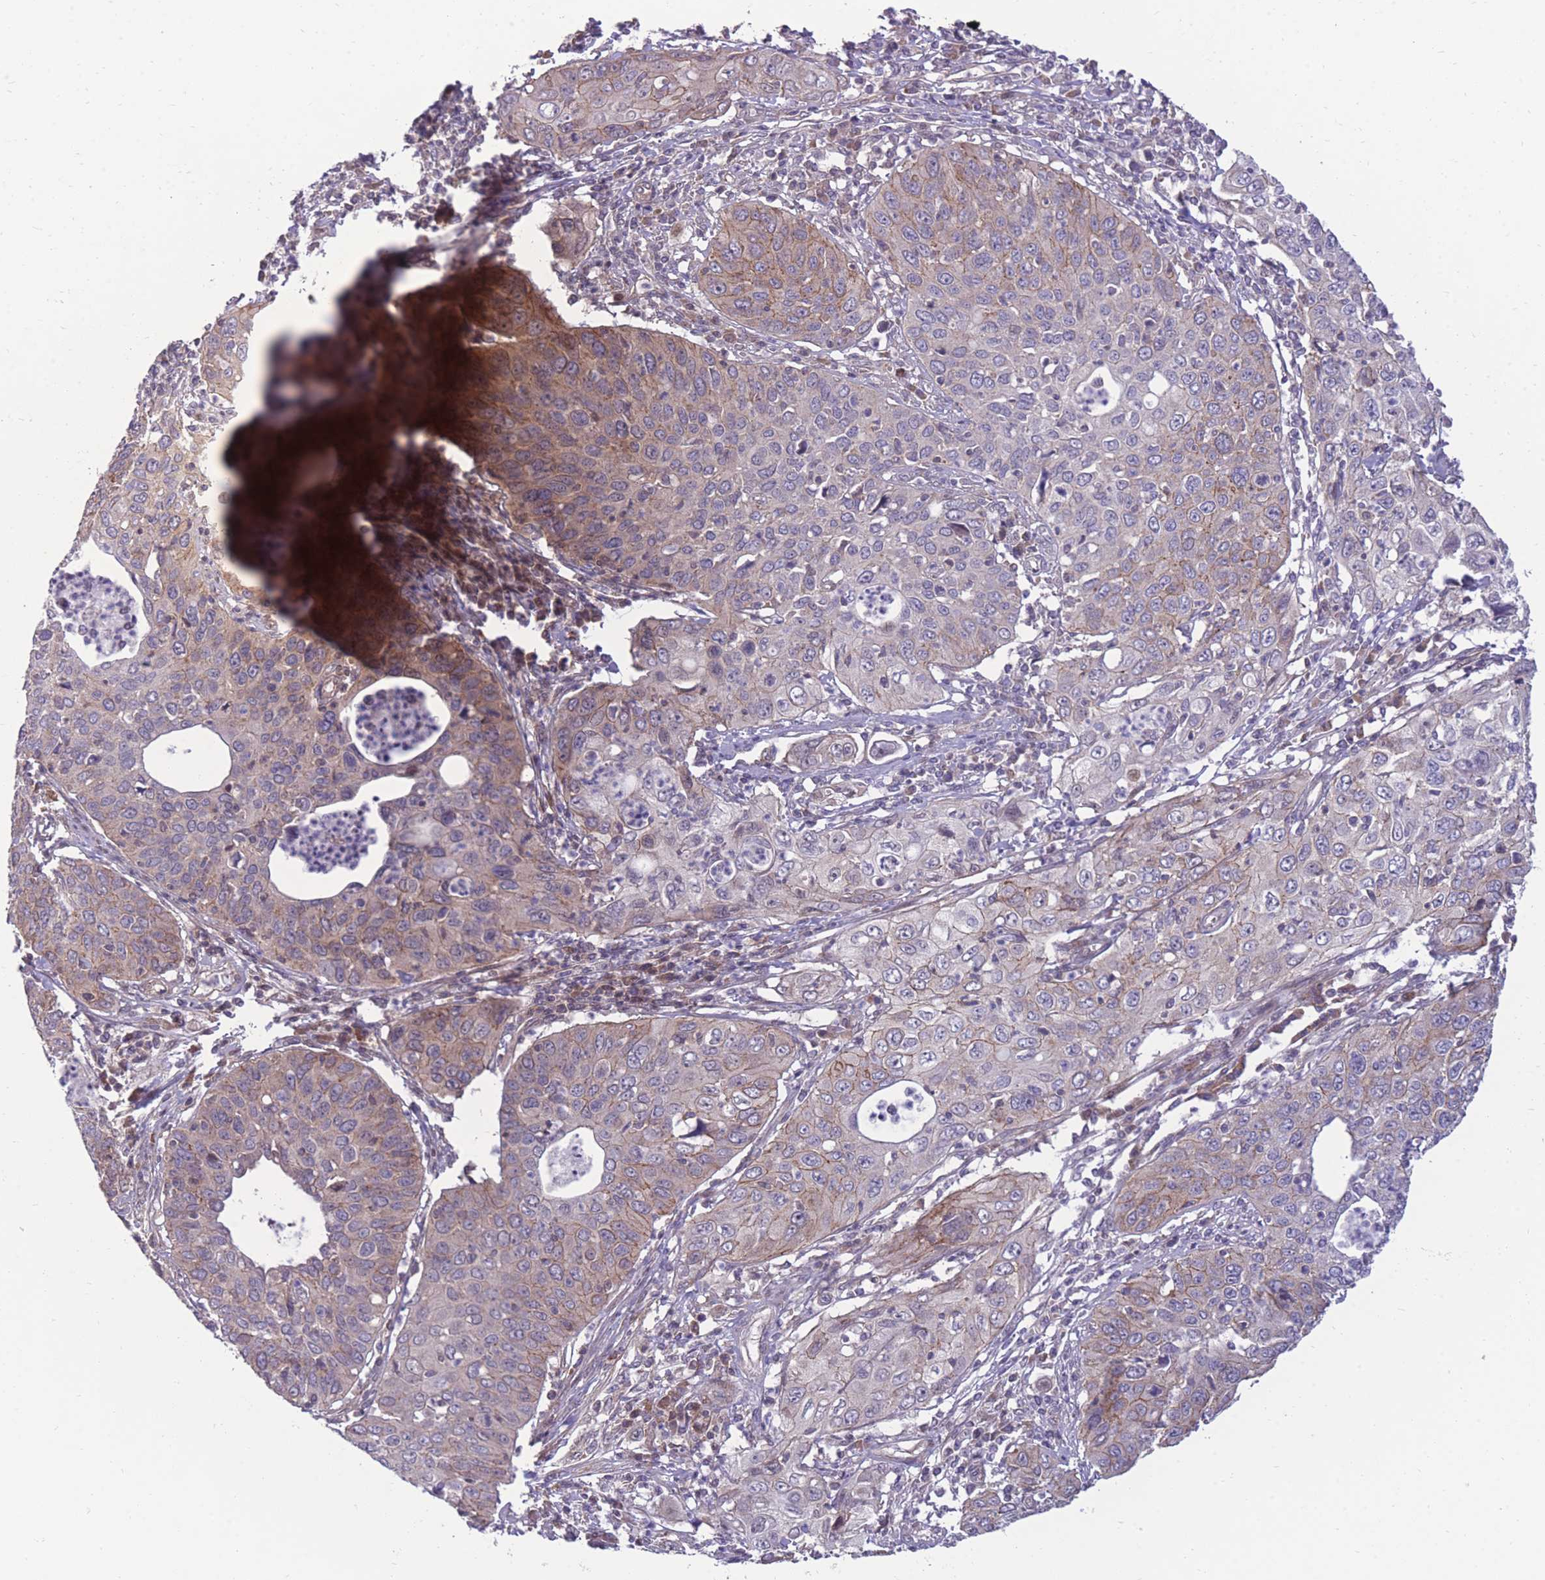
{"staining": {"intensity": "weak", "quantity": "25%-75%", "location": "cytoplasmic/membranous"}, "tissue": "cervical cancer", "cell_type": "Tumor cells", "image_type": "cancer", "snomed": [{"axis": "morphology", "description": "Squamous cell carcinoma, NOS"}, {"axis": "topography", "description": "Cervix"}], "caption": "Brown immunohistochemical staining in cervical cancer exhibits weak cytoplasmic/membranous positivity in approximately 25%-75% of tumor cells.", "gene": "RIC8A", "patient": {"sex": "female", "age": 36}}